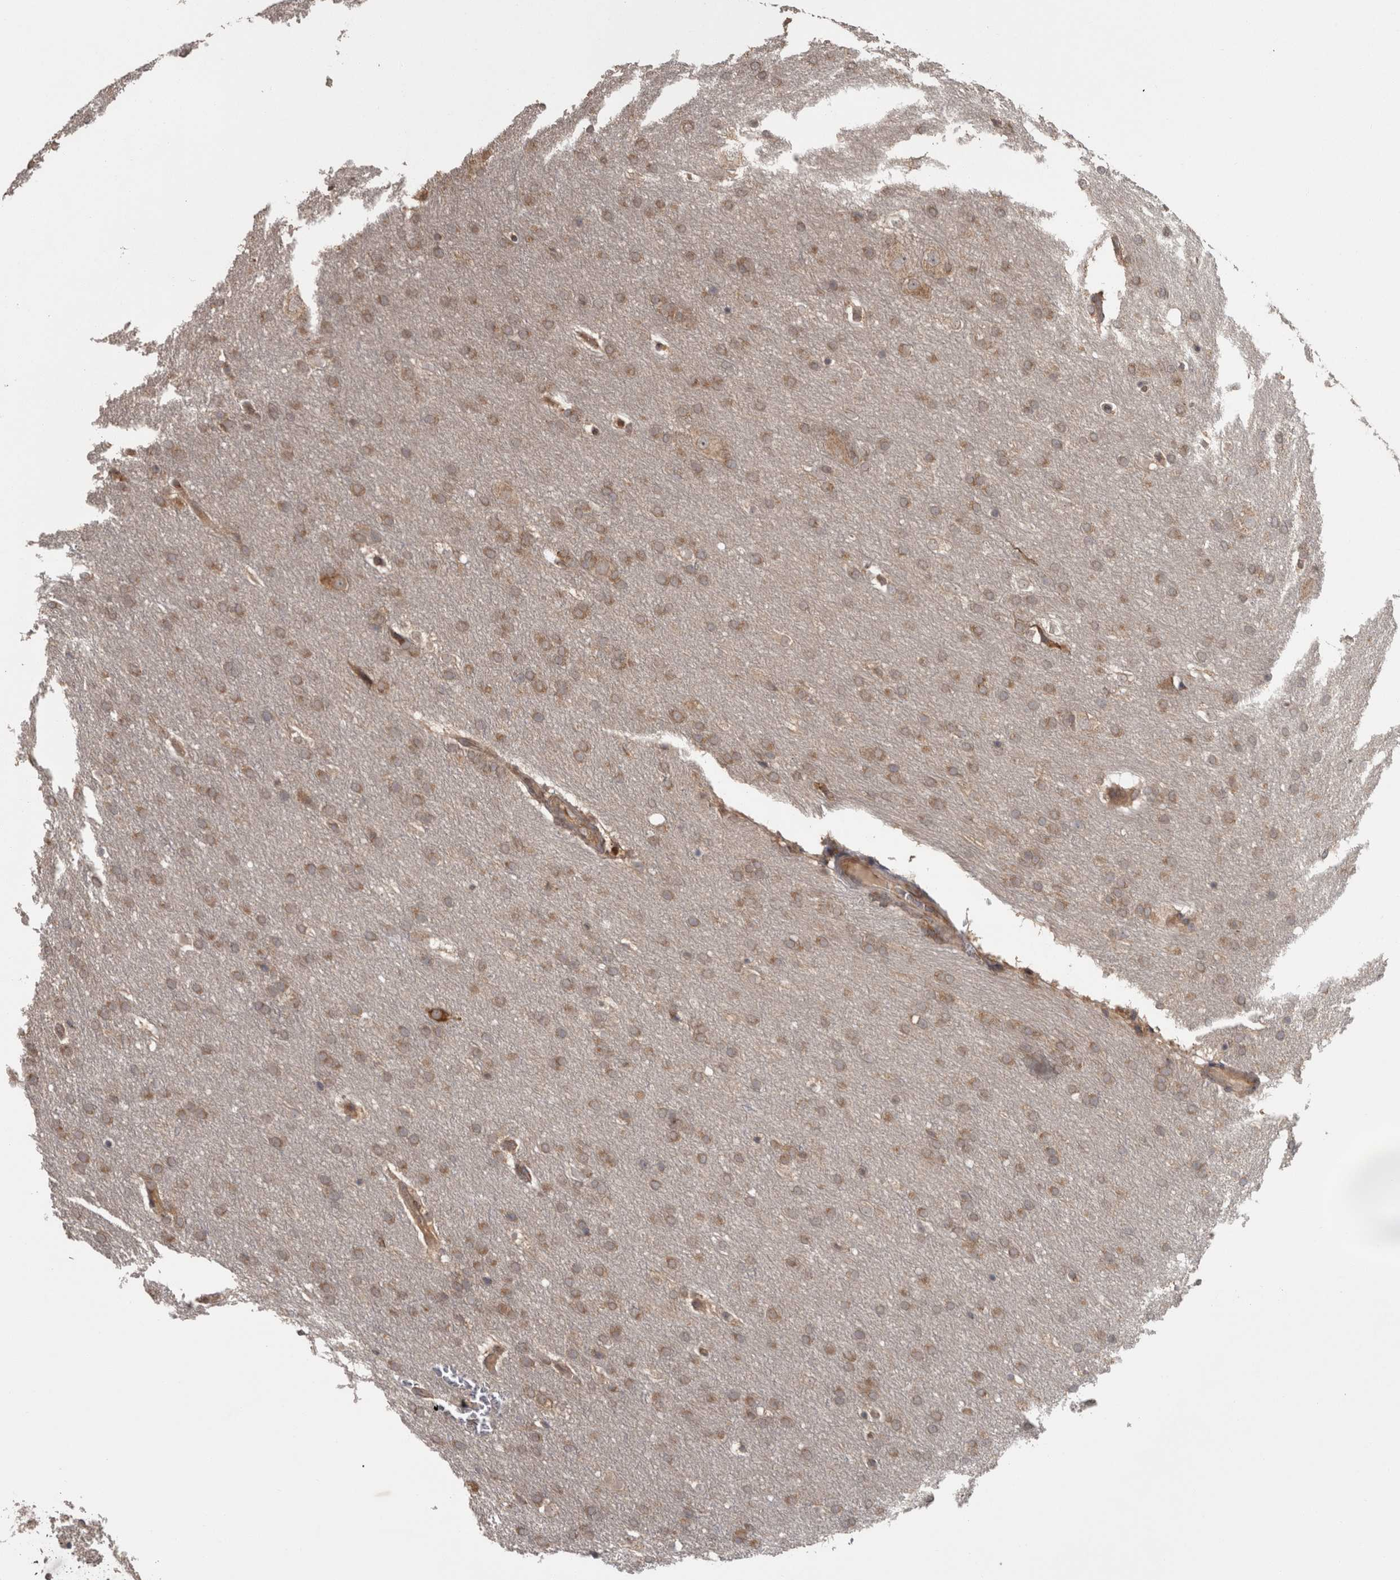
{"staining": {"intensity": "weak", "quantity": ">75%", "location": "cytoplasmic/membranous"}, "tissue": "glioma", "cell_type": "Tumor cells", "image_type": "cancer", "snomed": [{"axis": "morphology", "description": "Glioma, malignant, Low grade"}, {"axis": "topography", "description": "Brain"}], "caption": "IHC micrograph of human malignant low-grade glioma stained for a protein (brown), which reveals low levels of weak cytoplasmic/membranous expression in approximately >75% of tumor cells.", "gene": "MICU3", "patient": {"sex": "female", "age": 37}}